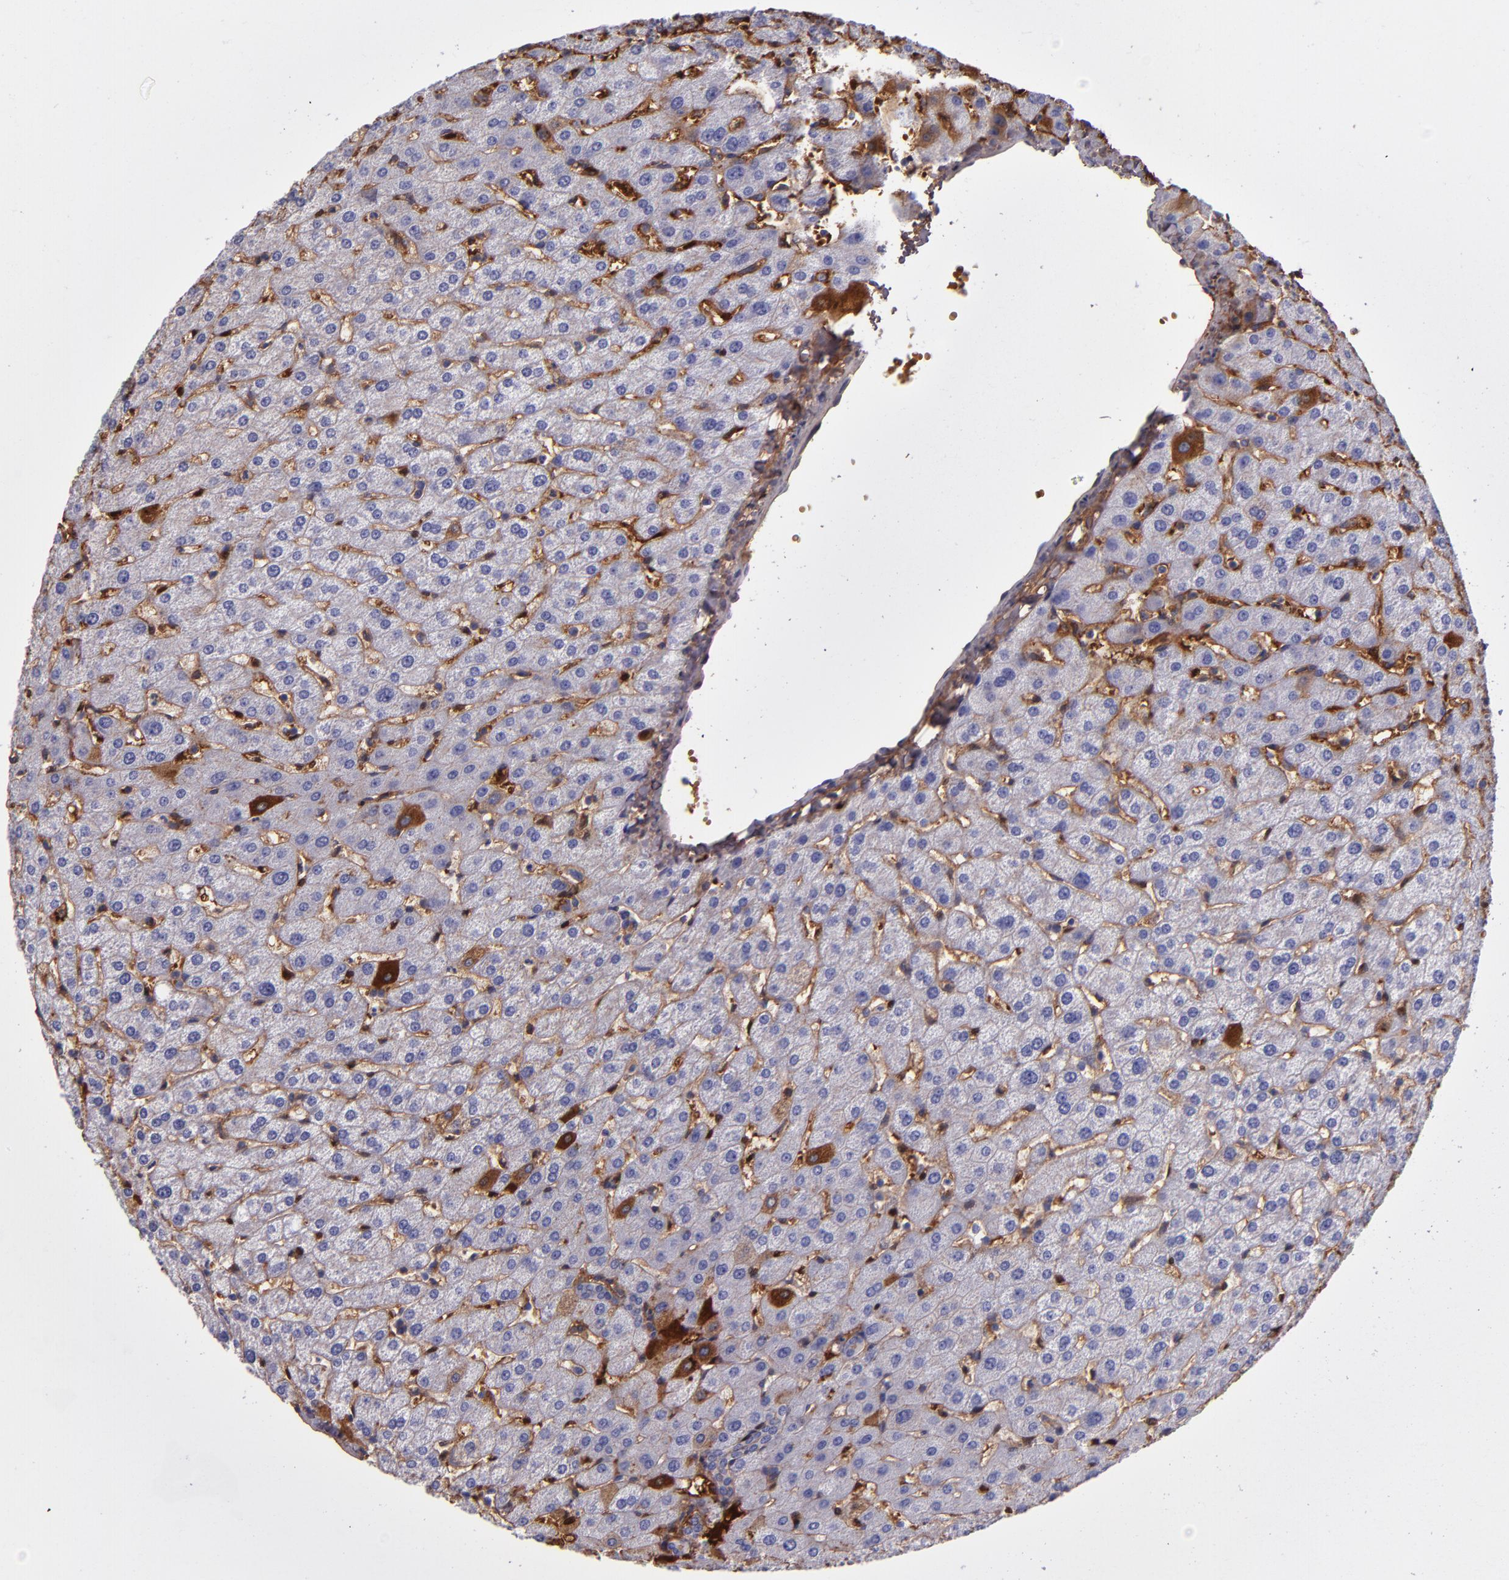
{"staining": {"intensity": "weak", "quantity": "25%-75%", "location": "cytoplasmic/membranous"}, "tissue": "liver", "cell_type": "Cholangiocytes", "image_type": "normal", "snomed": [{"axis": "morphology", "description": "Normal tissue, NOS"}, {"axis": "morphology", "description": "Fibrosis, NOS"}, {"axis": "topography", "description": "Liver"}], "caption": "A brown stain labels weak cytoplasmic/membranous positivity of a protein in cholangiocytes of unremarkable liver. The staining was performed using DAB to visualize the protein expression in brown, while the nuclei were stained in blue with hematoxylin (Magnification: 20x).", "gene": "CLEC3B", "patient": {"sex": "female", "age": 29}}